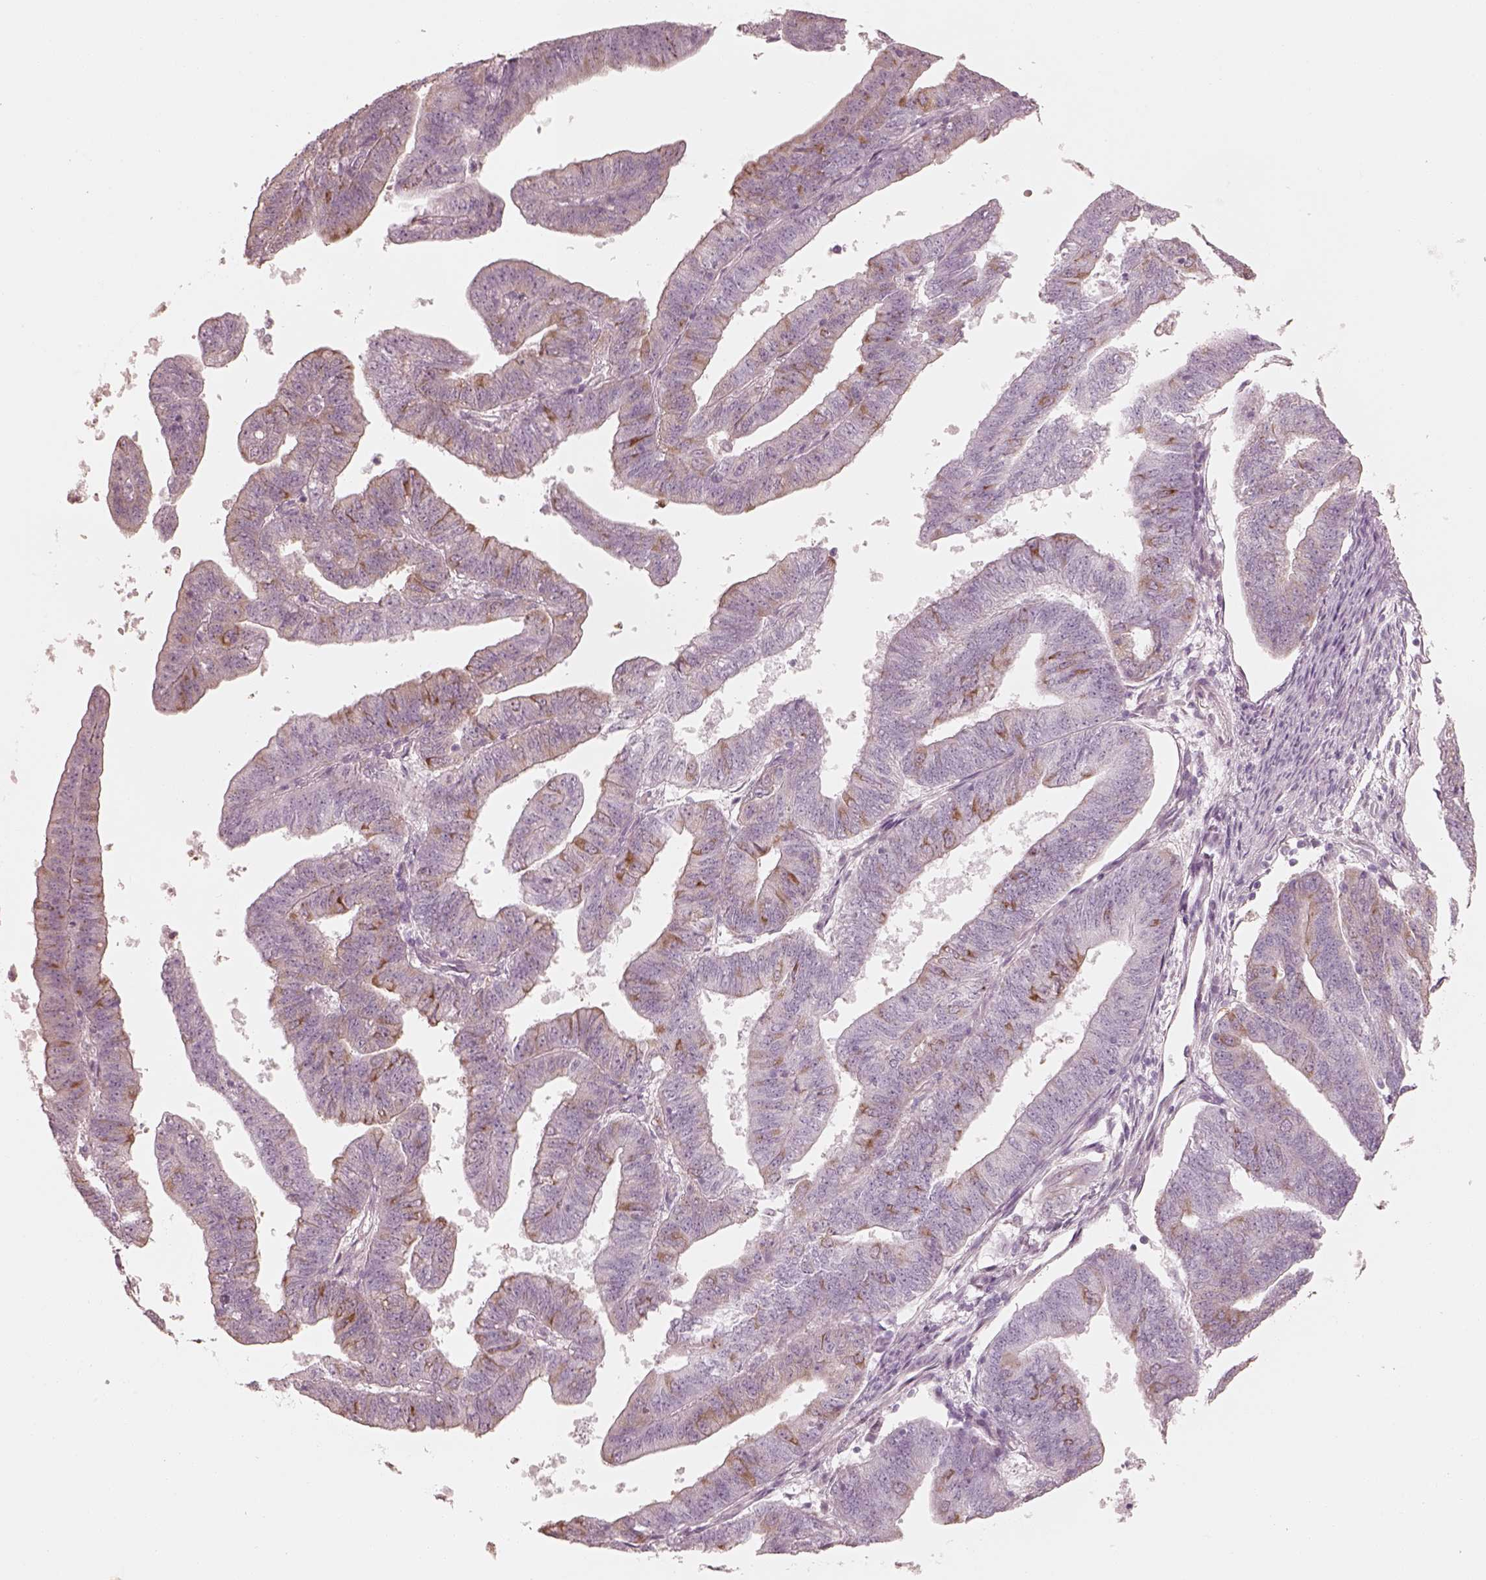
{"staining": {"intensity": "moderate", "quantity": "<25%", "location": "cytoplasmic/membranous"}, "tissue": "endometrial cancer", "cell_type": "Tumor cells", "image_type": "cancer", "snomed": [{"axis": "morphology", "description": "Adenocarcinoma, NOS"}, {"axis": "topography", "description": "Endometrium"}], "caption": "Immunohistochemical staining of human adenocarcinoma (endometrial) reveals low levels of moderate cytoplasmic/membranous protein positivity in about <25% of tumor cells. (DAB IHC, brown staining for protein, blue staining for nuclei).", "gene": "RAB3C", "patient": {"sex": "female", "age": 82}}